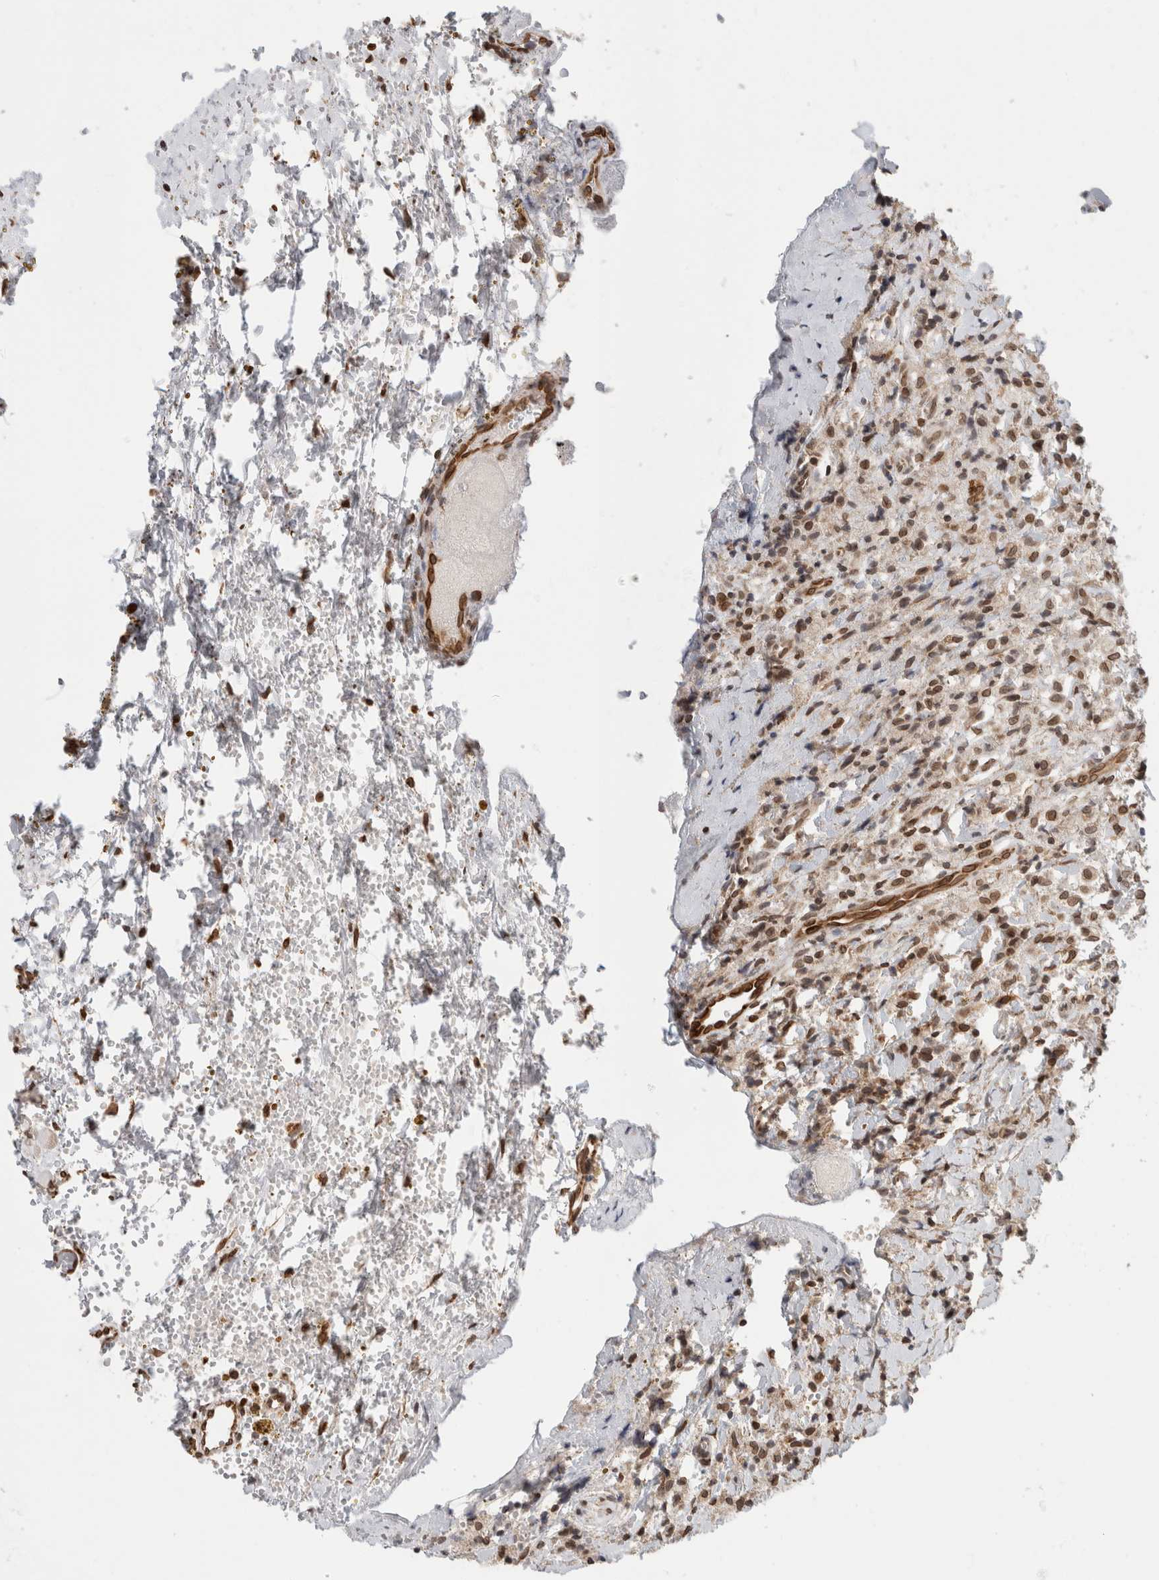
{"staining": {"intensity": "moderate", "quantity": ">75%", "location": "nuclear"}, "tissue": "testis cancer", "cell_type": "Tumor cells", "image_type": "cancer", "snomed": [{"axis": "morphology", "description": "Carcinoma, Embryonal, NOS"}, {"axis": "topography", "description": "Testis"}], "caption": "Brown immunohistochemical staining in human testis embryonal carcinoma demonstrates moderate nuclear expression in about >75% of tumor cells. The staining was performed using DAB, with brown indicating positive protein expression. Nuclei are stained blue with hematoxylin.", "gene": "RBMX2", "patient": {"sex": "male", "age": 2}}